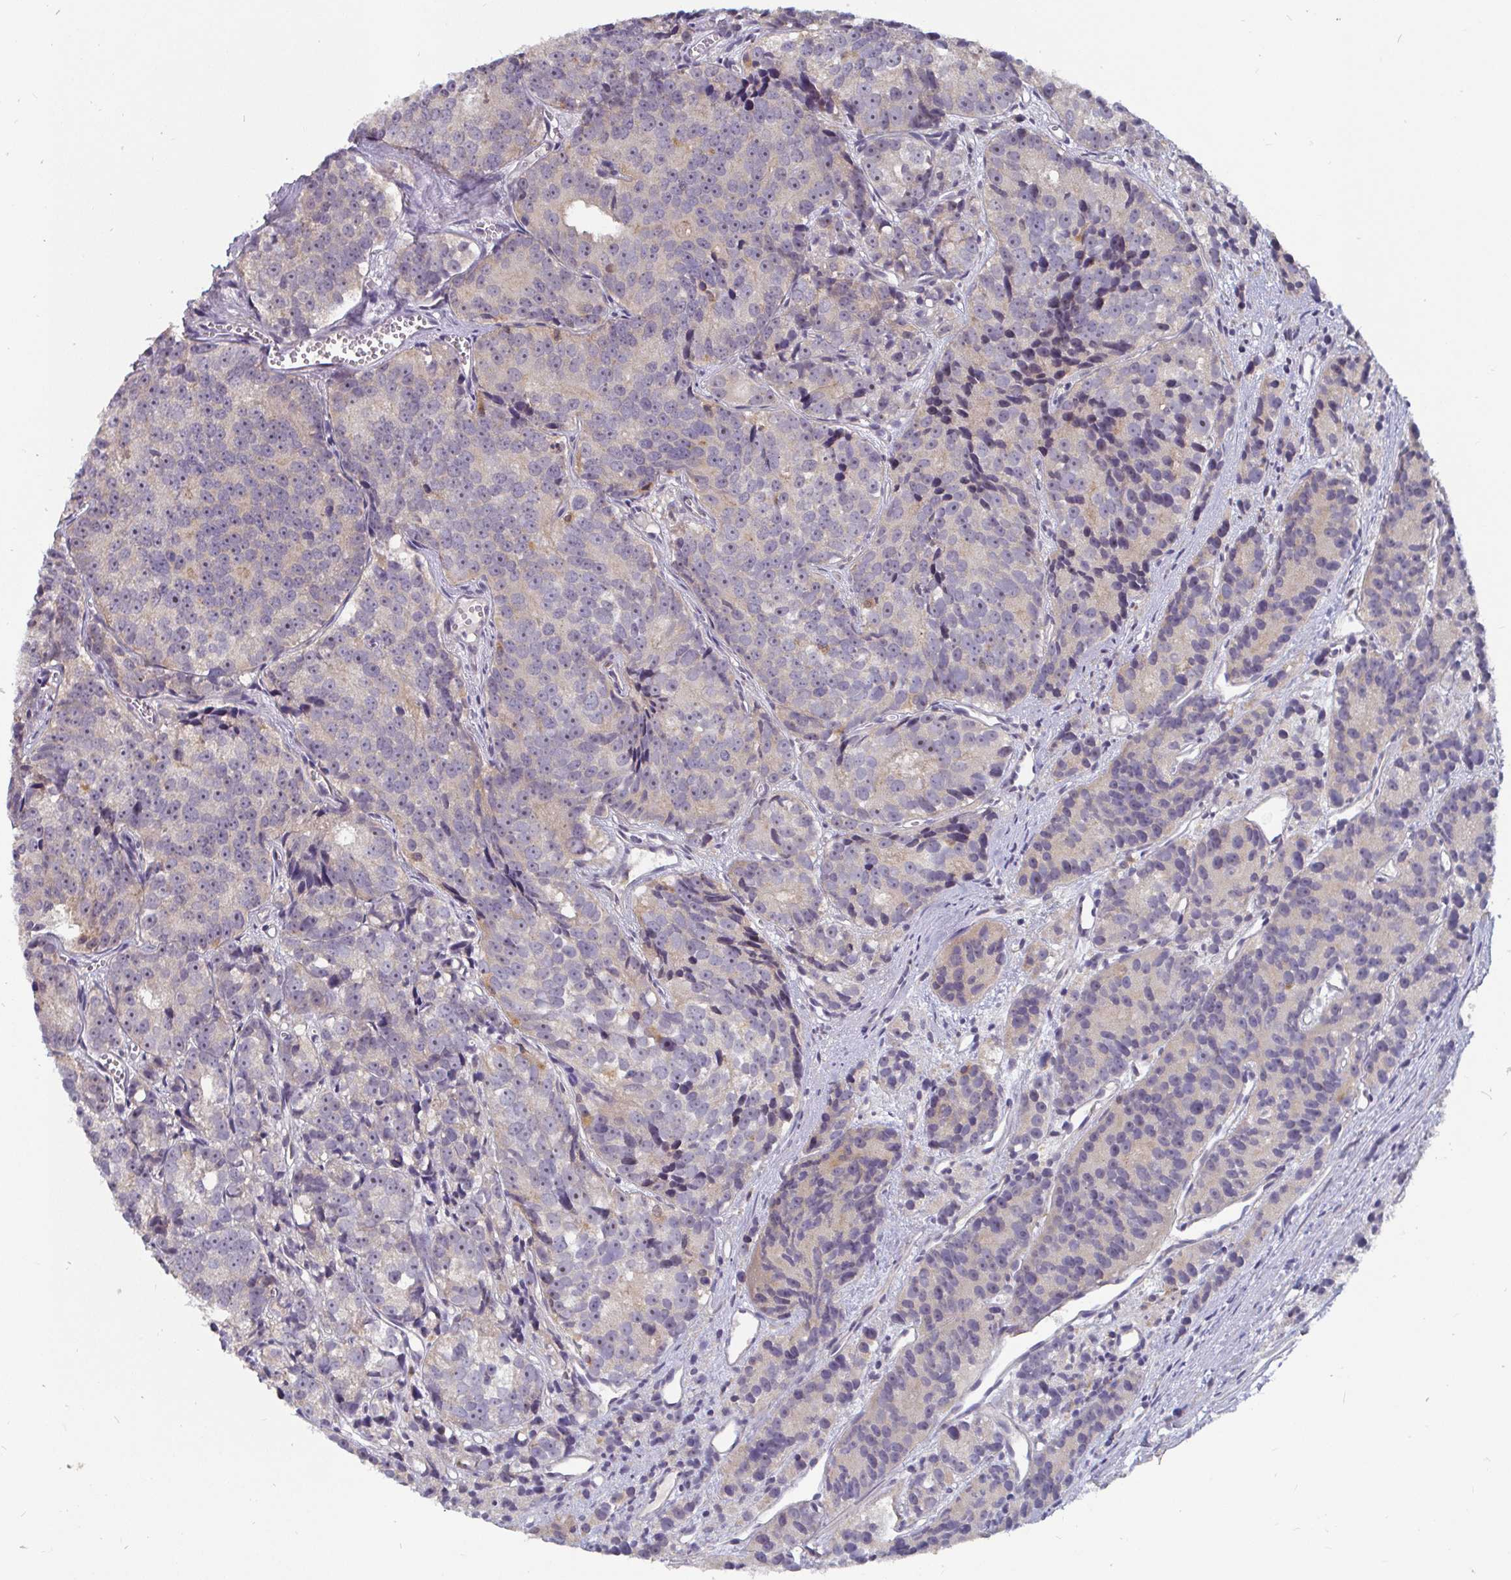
{"staining": {"intensity": "negative", "quantity": "none", "location": "none"}, "tissue": "prostate cancer", "cell_type": "Tumor cells", "image_type": "cancer", "snomed": [{"axis": "morphology", "description": "Adenocarcinoma, High grade"}, {"axis": "topography", "description": "Prostate"}], "caption": "Tumor cells show no significant protein positivity in prostate adenocarcinoma (high-grade).", "gene": "CDH18", "patient": {"sex": "male", "age": 77}}